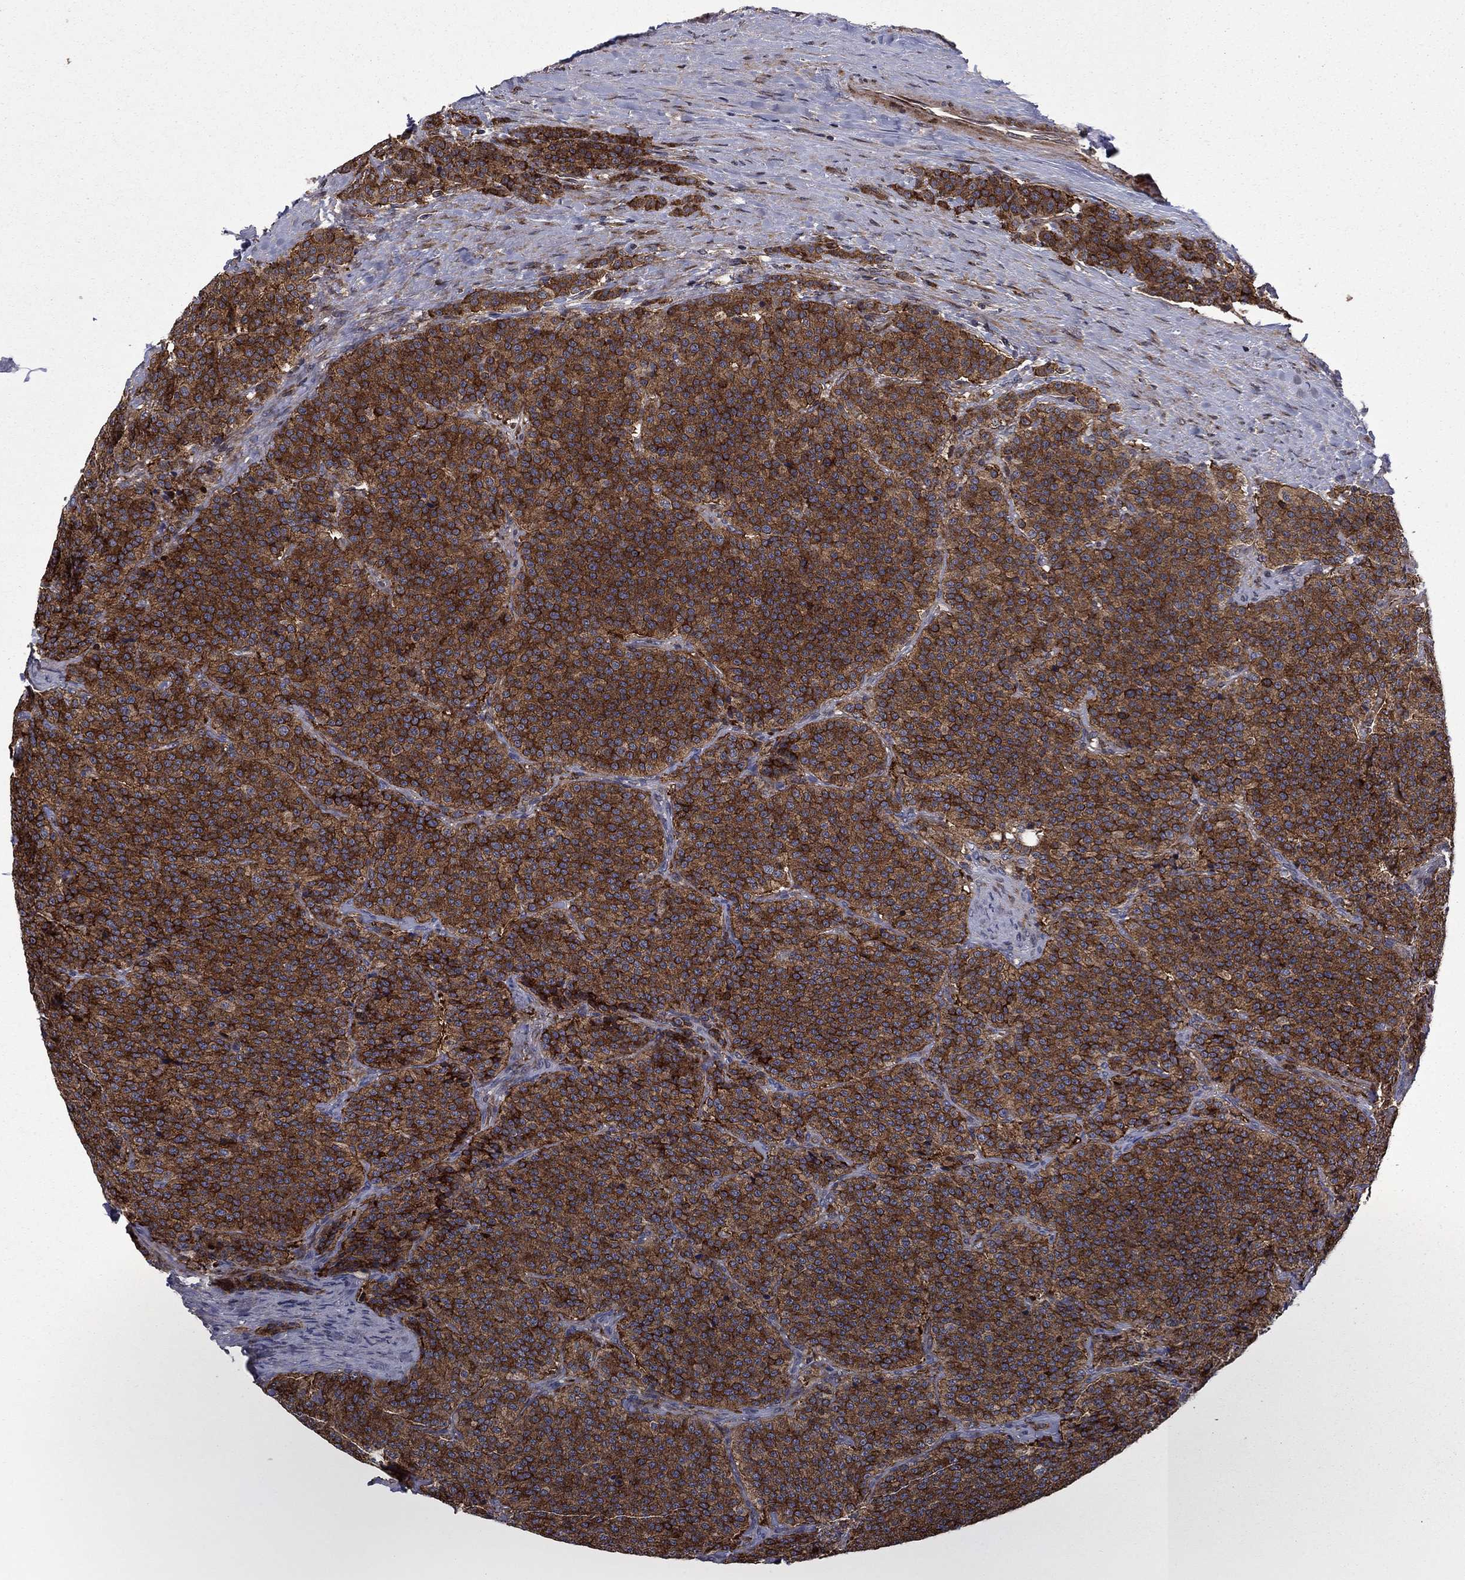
{"staining": {"intensity": "strong", "quantity": ">75%", "location": "cytoplasmic/membranous"}, "tissue": "carcinoid", "cell_type": "Tumor cells", "image_type": "cancer", "snomed": [{"axis": "morphology", "description": "Carcinoid, malignant, NOS"}, {"axis": "topography", "description": "Small intestine"}], "caption": "This is an image of IHC staining of carcinoid (malignant), which shows strong expression in the cytoplasmic/membranous of tumor cells.", "gene": "HDAC4", "patient": {"sex": "female", "age": 58}}